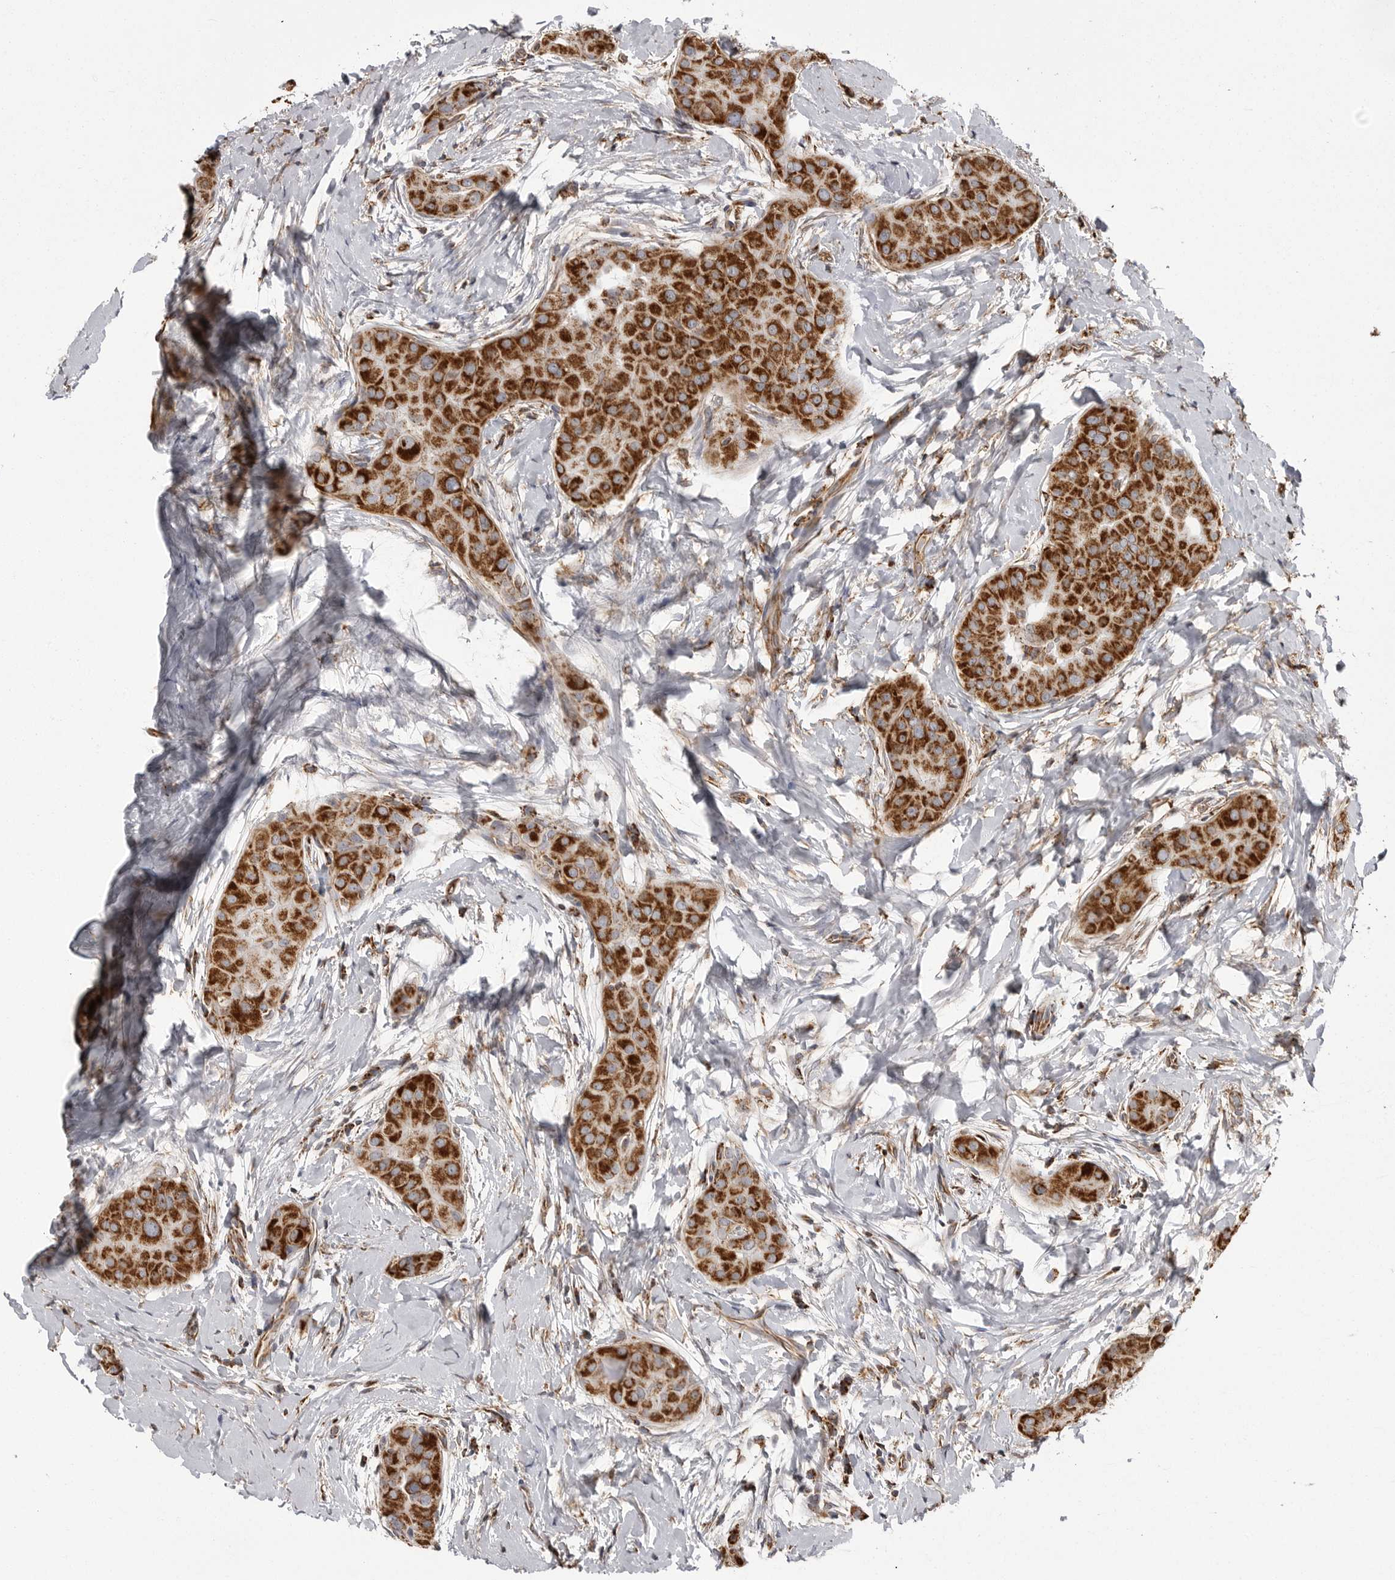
{"staining": {"intensity": "strong", "quantity": ">75%", "location": "cytoplasmic/membranous"}, "tissue": "thyroid cancer", "cell_type": "Tumor cells", "image_type": "cancer", "snomed": [{"axis": "morphology", "description": "Papillary adenocarcinoma, NOS"}, {"axis": "topography", "description": "Thyroid gland"}], "caption": "The histopathology image demonstrates immunohistochemical staining of thyroid cancer (papillary adenocarcinoma). There is strong cytoplasmic/membranous staining is seen in about >75% of tumor cells. (DAB (3,3'-diaminobenzidine) IHC with brightfield microscopy, high magnification).", "gene": "FH", "patient": {"sex": "male", "age": 33}}